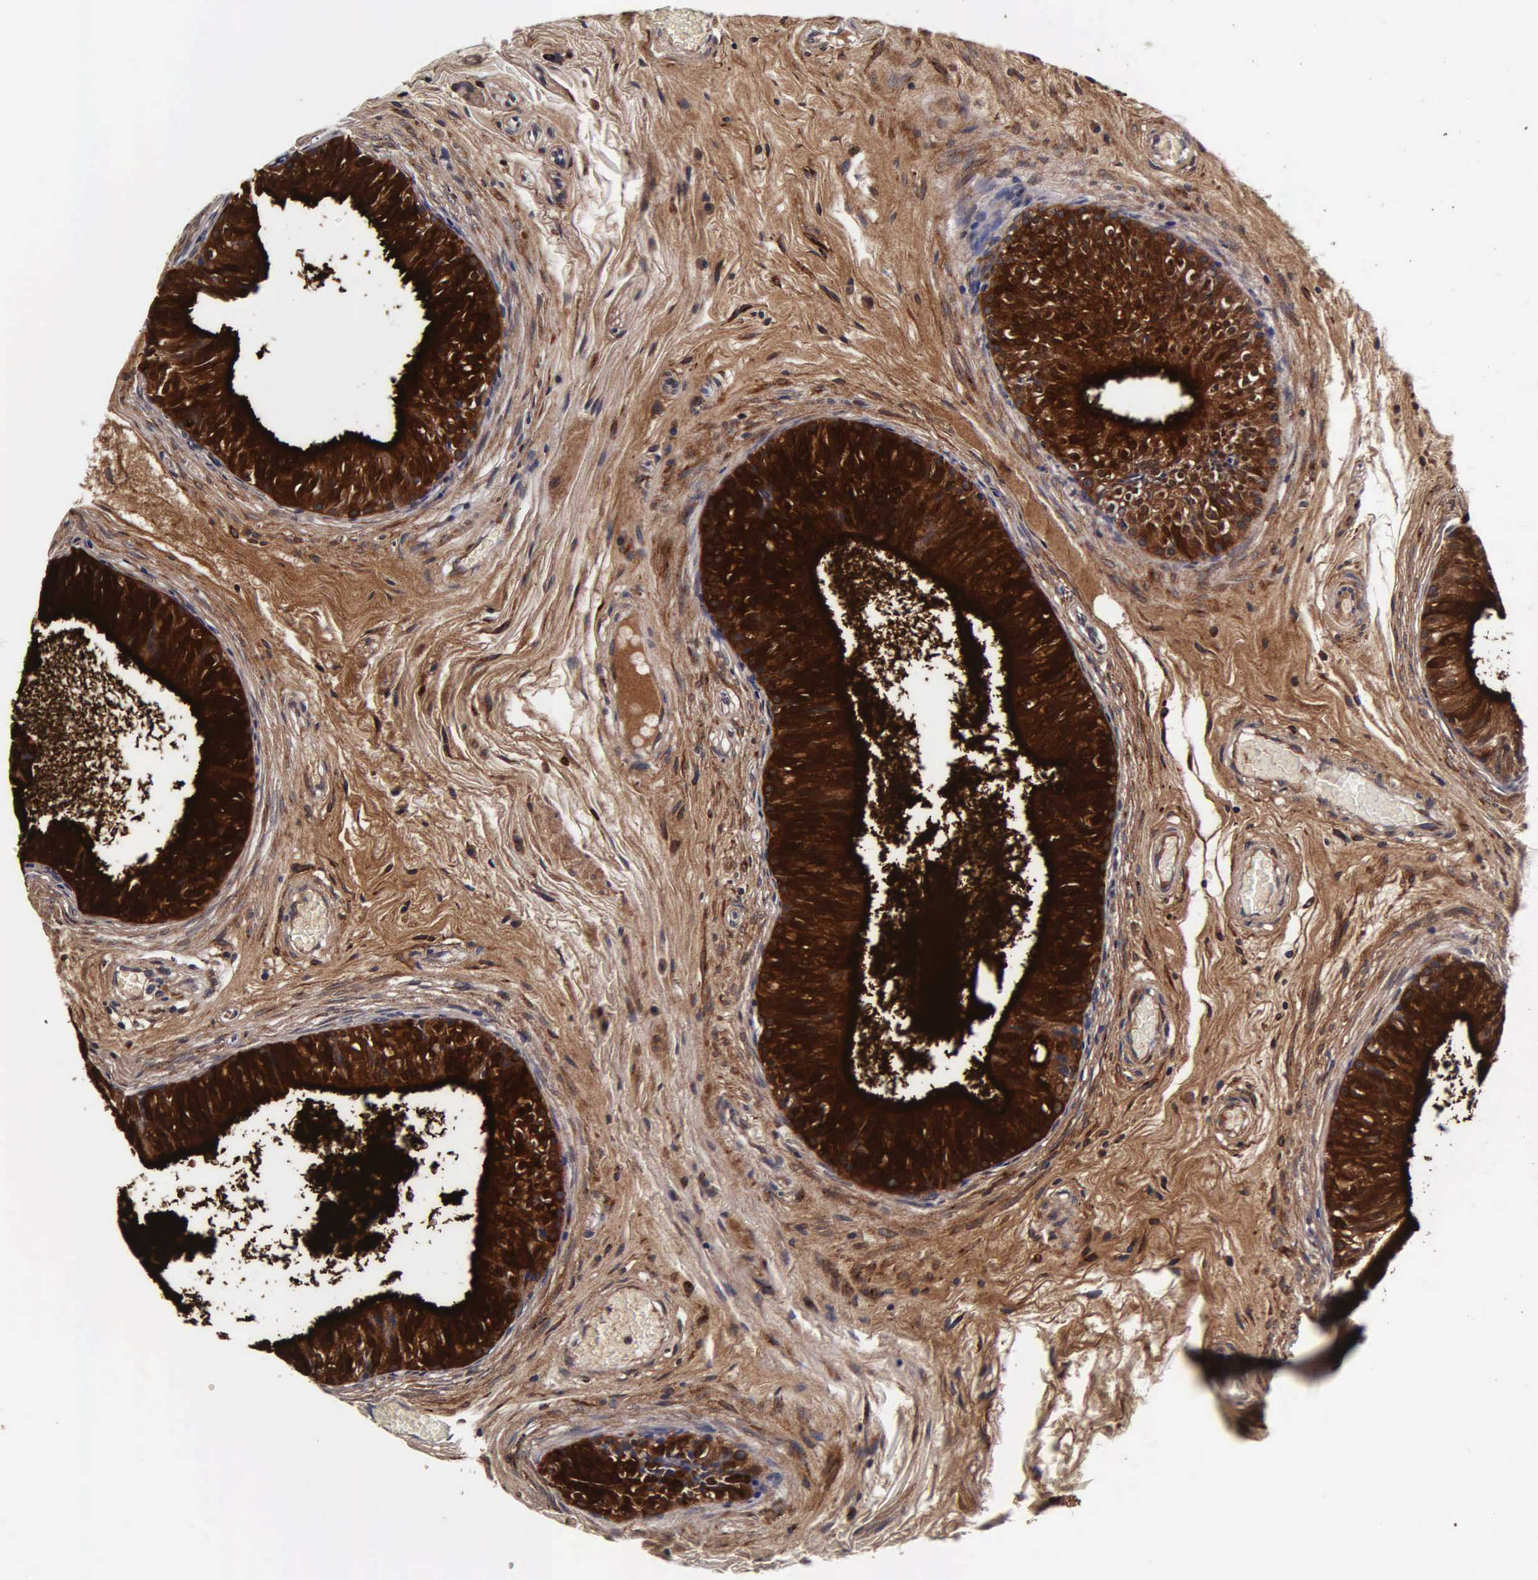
{"staining": {"intensity": "strong", "quantity": ">75%", "location": "cytoplasmic/membranous"}, "tissue": "epididymis", "cell_type": "Glandular cells", "image_type": "normal", "snomed": [{"axis": "morphology", "description": "Normal tissue, NOS"}, {"axis": "topography", "description": "Epididymis"}], "caption": "IHC (DAB) staining of unremarkable epididymis exhibits strong cytoplasmic/membranous protein staining in about >75% of glandular cells.", "gene": "CST3", "patient": {"sex": "male", "age": 23}}